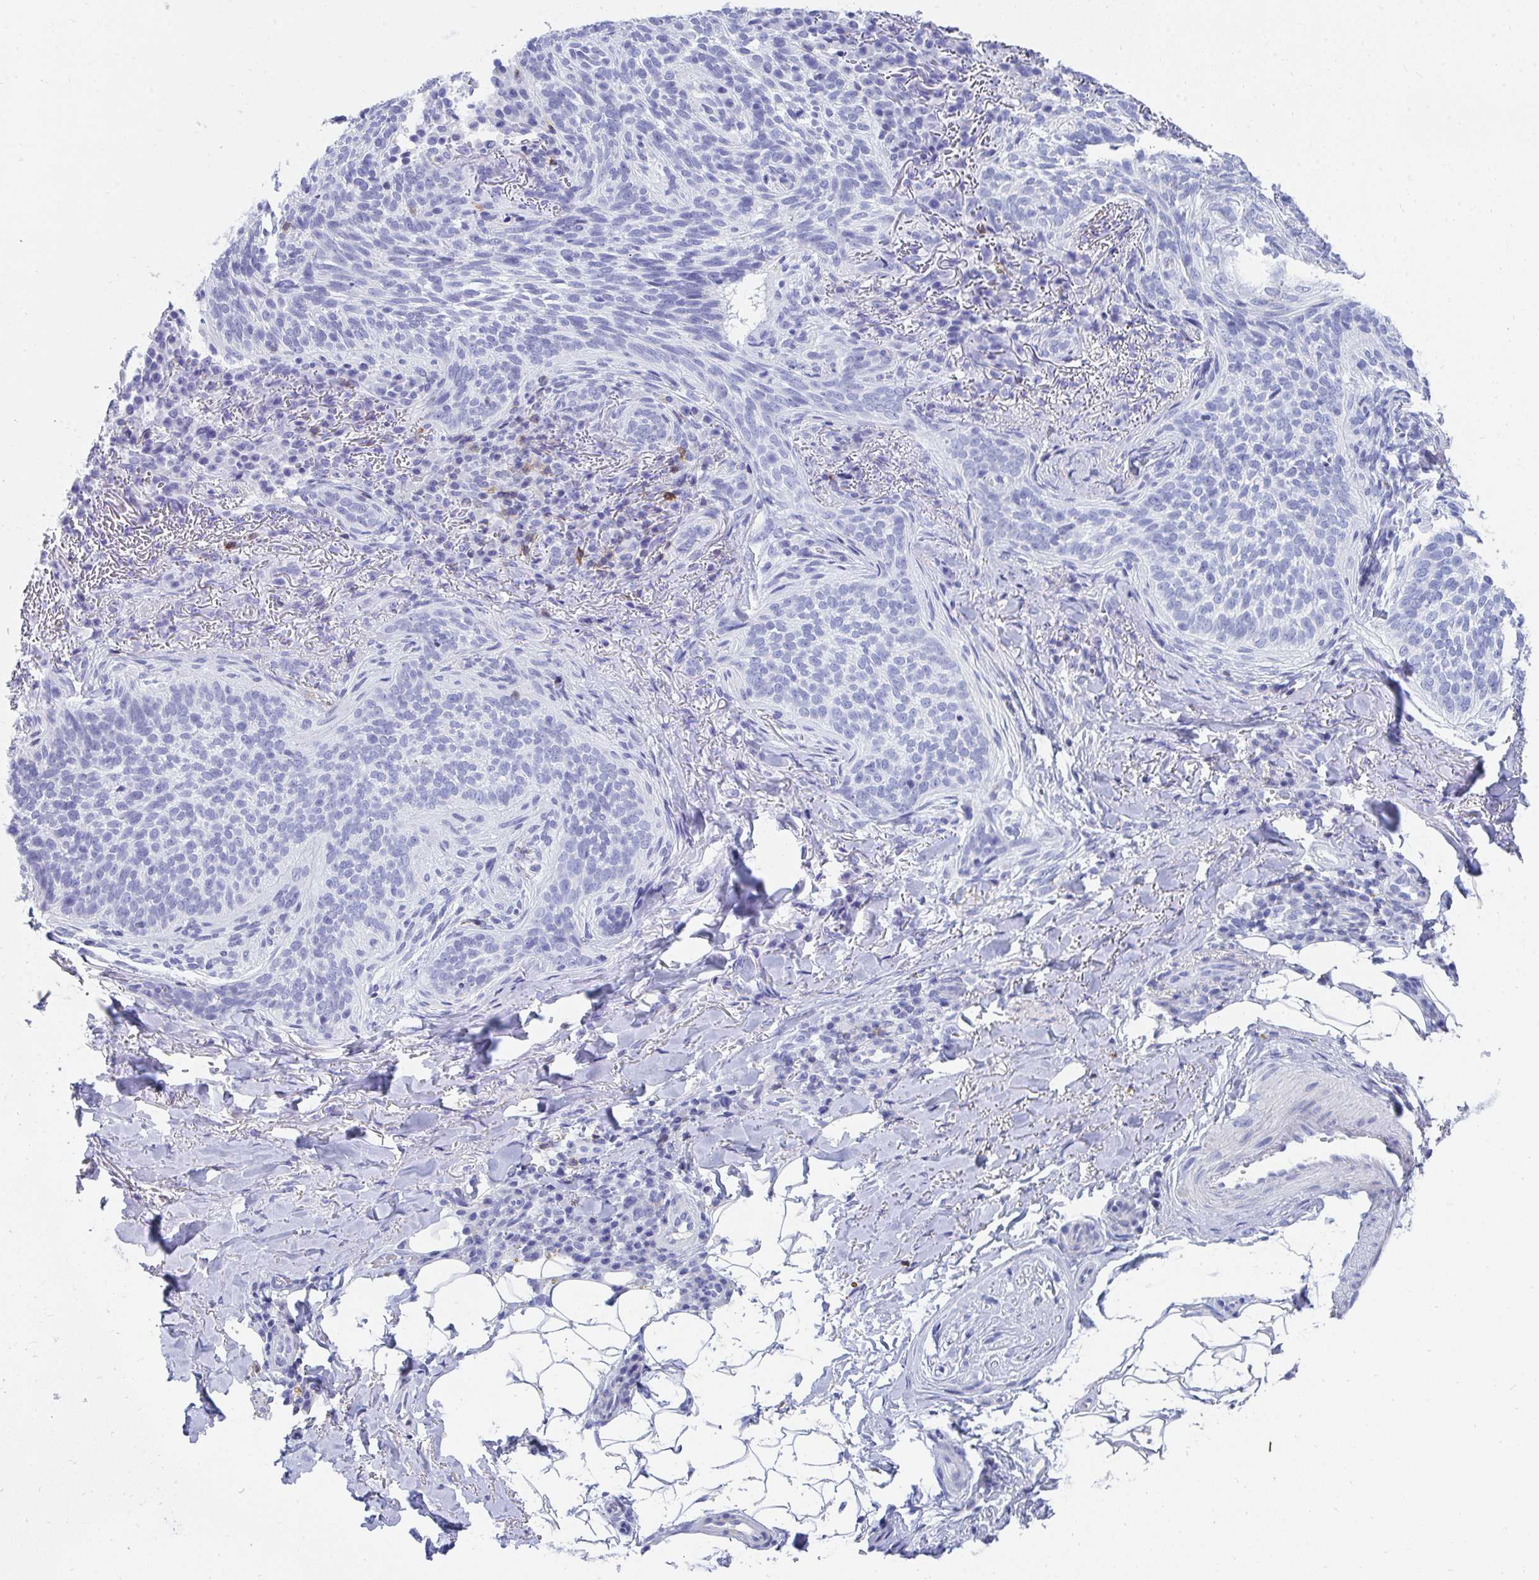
{"staining": {"intensity": "negative", "quantity": "none", "location": "none"}, "tissue": "skin cancer", "cell_type": "Tumor cells", "image_type": "cancer", "snomed": [{"axis": "morphology", "description": "Basal cell carcinoma"}, {"axis": "topography", "description": "Skin"}, {"axis": "topography", "description": "Skin of head"}], "caption": "Skin basal cell carcinoma was stained to show a protein in brown. There is no significant staining in tumor cells.", "gene": "CD7", "patient": {"sex": "male", "age": 62}}